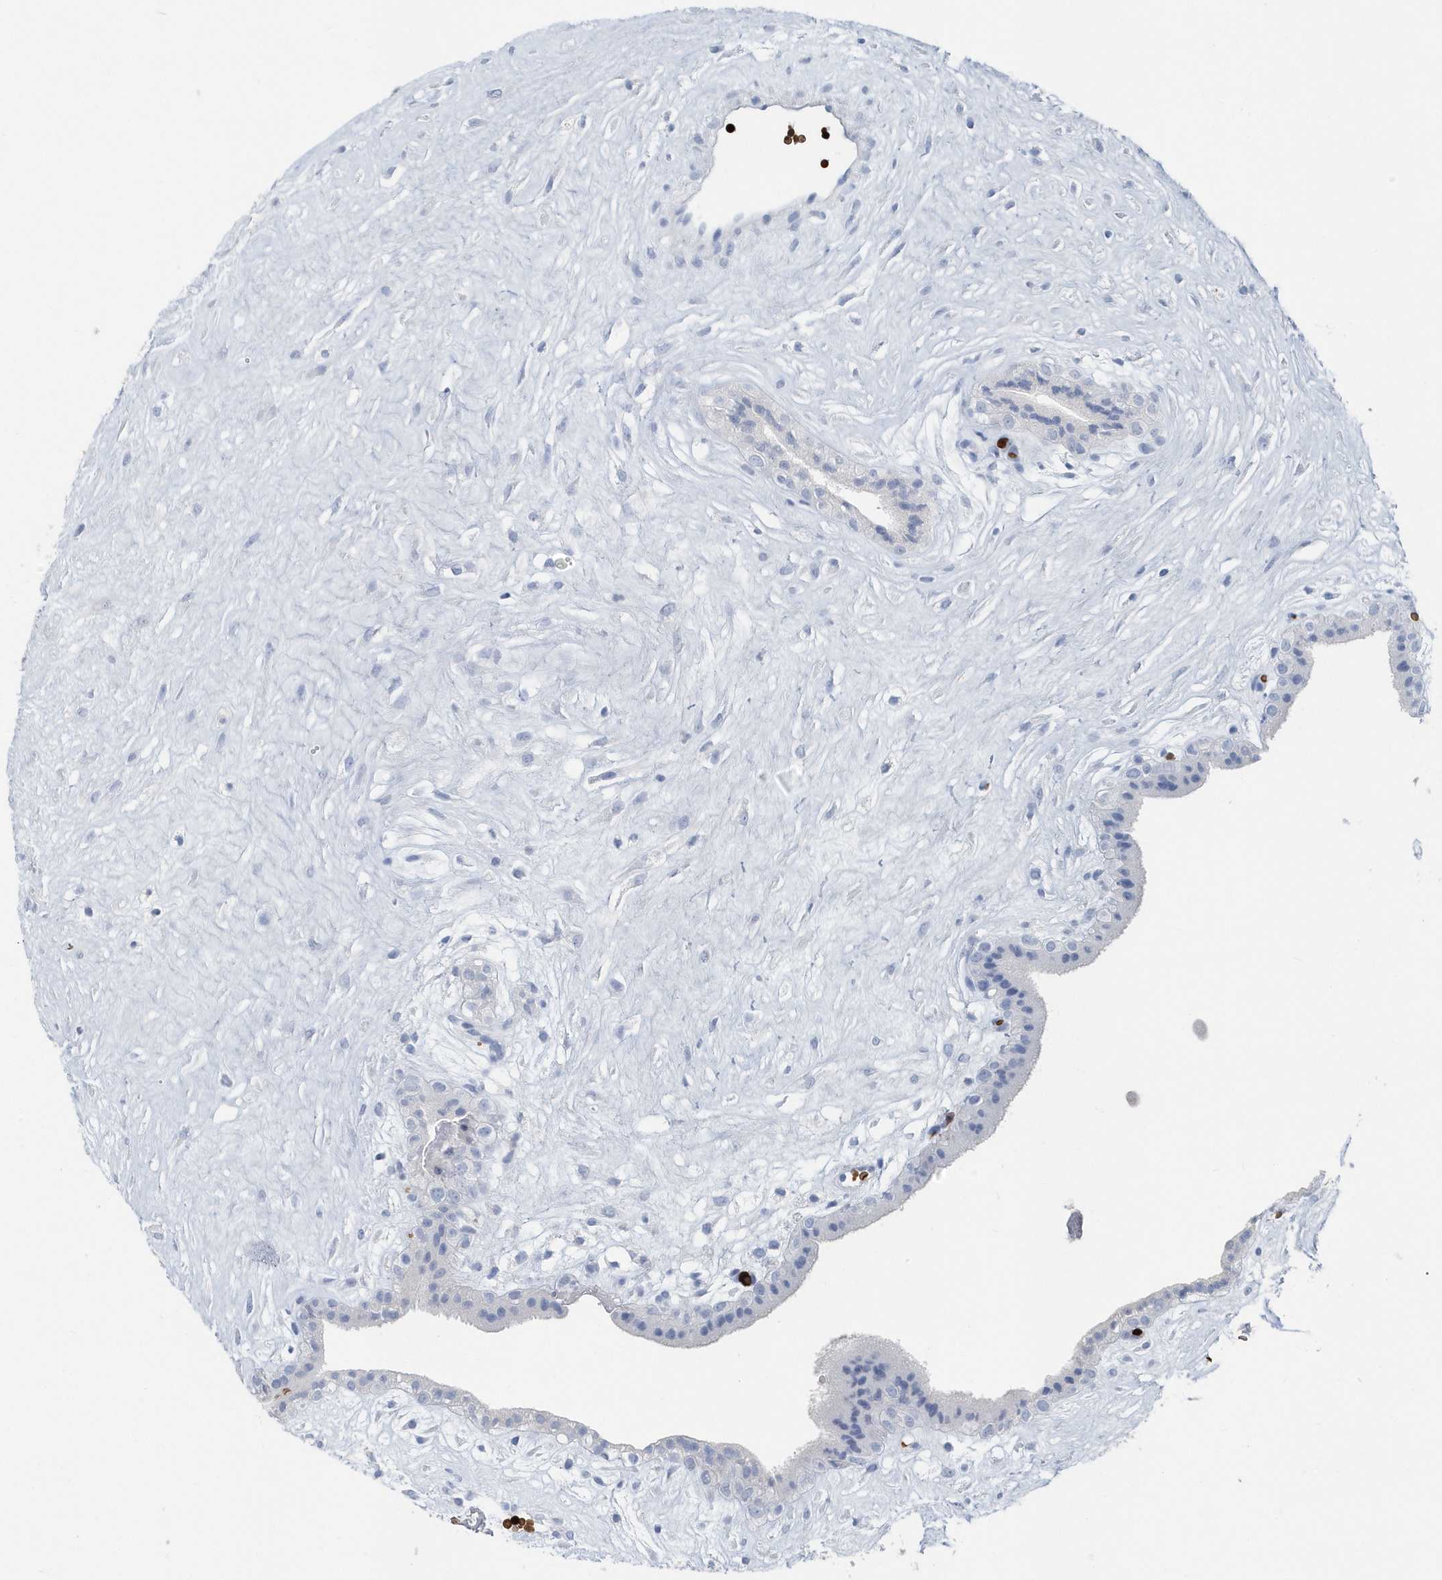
{"staining": {"intensity": "negative", "quantity": "none", "location": "none"}, "tissue": "placenta", "cell_type": "Trophoblastic cells", "image_type": "normal", "snomed": [{"axis": "morphology", "description": "Normal tissue, NOS"}, {"axis": "topography", "description": "Placenta"}], "caption": "The image shows no staining of trophoblastic cells in unremarkable placenta. Brightfield microscopy of IHC stained with DAB (3,3'-diaminobenzidine) (brown) and hematoxylin (blue), captured at high magnification.", "gene": "HBA2", "patient": {"sex": "female", "age": 18}}